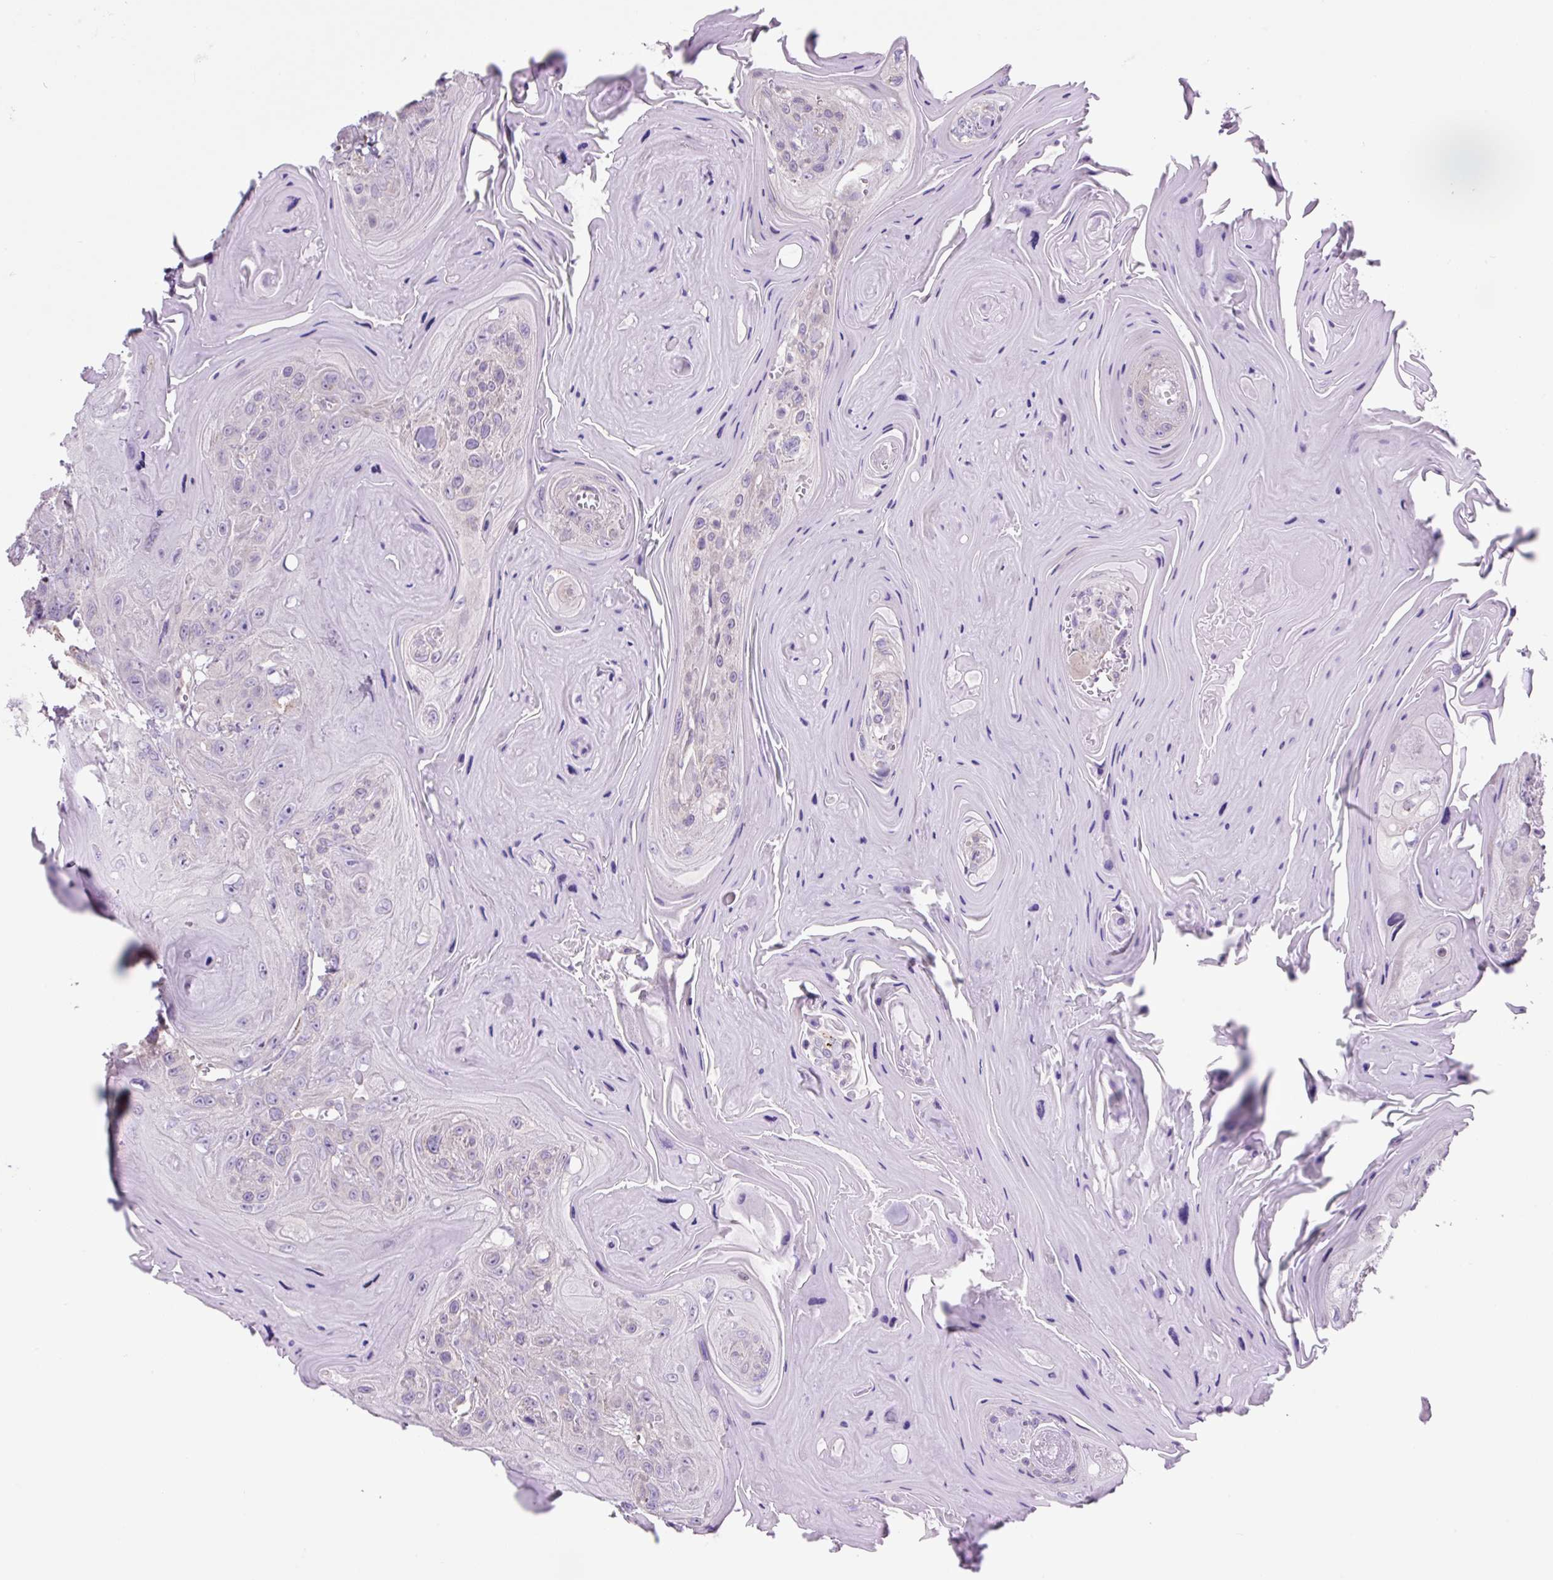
{"staining": {"intensity": "negative", "quantity": "none", "location": "none"}, "tissue": "head and neck cancer", "cell_type": "Tumor cells", "image_type": "cancer", "snomed": [{"axis": "morphology", "description": "Squamous cell carcinoma, NOS"}, {"axis": "topography", "description": "Head-Neck"}], "caption": "A high-resolution histopathology image shows immunohistochemistry (IHC) staining of squamous cell carcinoma (head and neck), which exhibits no significant expression in tumor cells.", "gene": "GORASP1", "patient": {"sex": "female", "age": 59}}